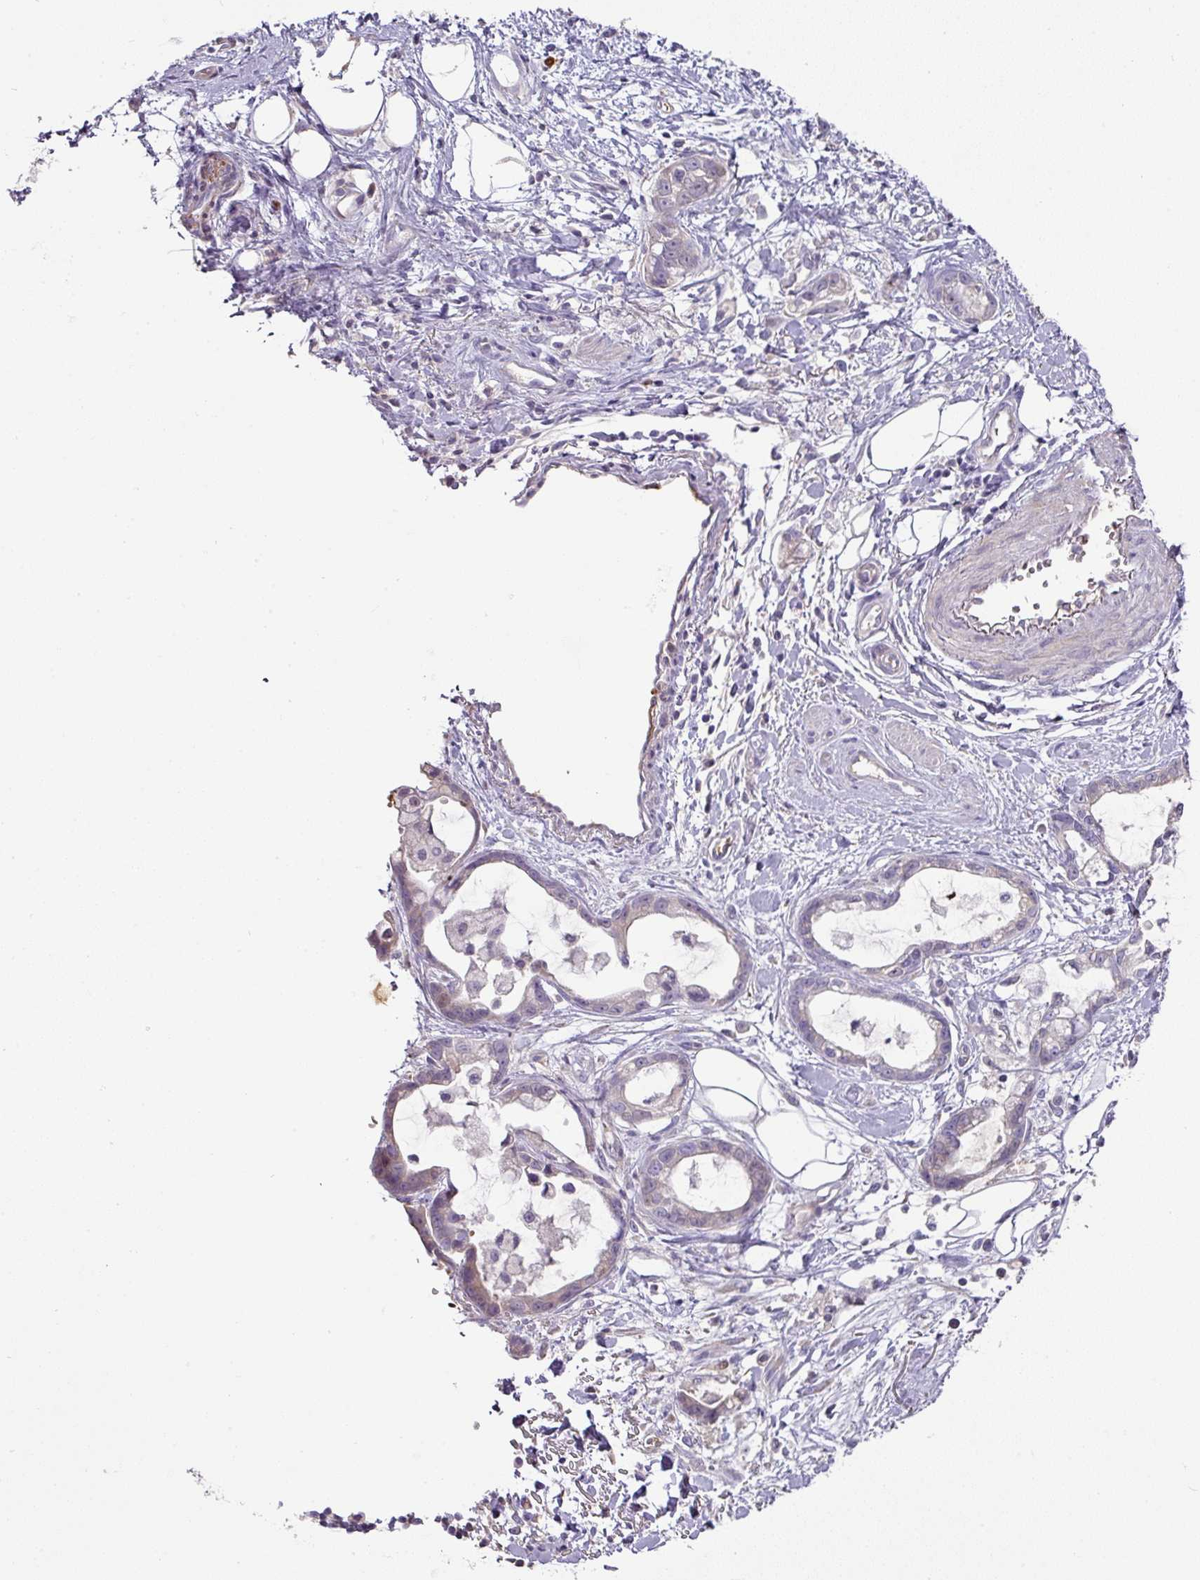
{"staining": {"intensity": "moderate", "quantity": "<25%", "location": "cytoplasmic/membranous"}, "tissue": "stomach cancer", "cell_type": "Tumor cells", "image_type": "cancer", "snomed": [{"axis": "morphology", "description": "Adenocarcinoma, NOS"}, {"axis": "topography", "description": "Stomach"}], "caption": "Tumor cells reveal low levels of moderate cytoplasmic/membranous positivity in approximately <25% of cells in human stomach cancer.", "gene": "CCZ1", "patient": {"sex": "male", "age": 55}}